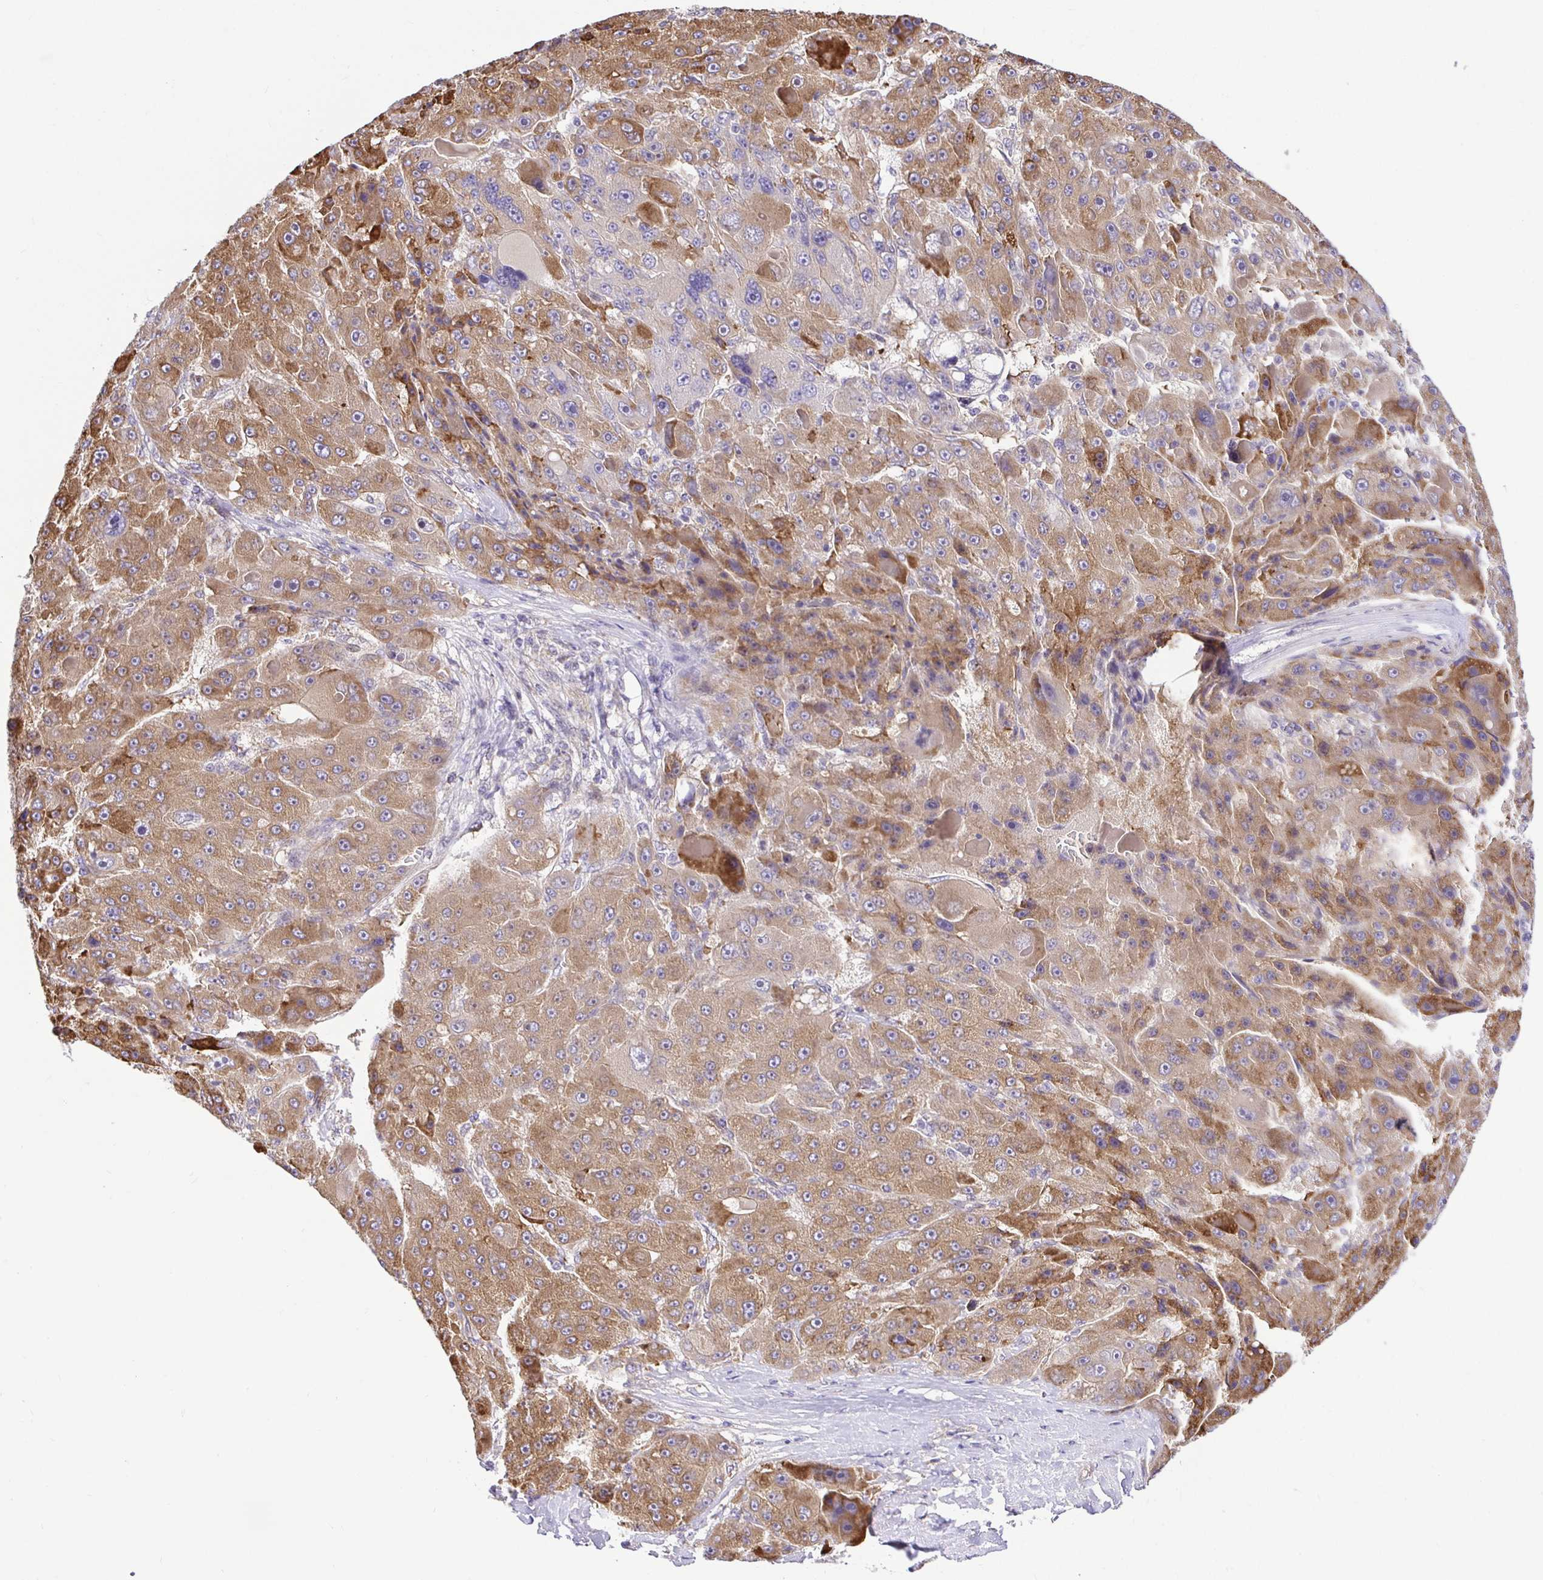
{"staining": {"intensity": "moderate", "quantity": ">75%", "location": "cytoplasmic/membranous"}, "tissue": "liver cancer", "cell_type": "Tumor cells", "image_type": "cancer", "snomed": [{"axis": "morphology", "description": "Carcinoma, Hepatocellular, NOS"}, {"axis": "topography", "description": "Liver"}], "caption": "A brown stain highlights moderate cytoplasmic/membranous positivity of a protein in liver hepatocellular carcinoma tumor cells.", "gene": "TRIM55", "patient": {"sex": "male", "age": 76}}